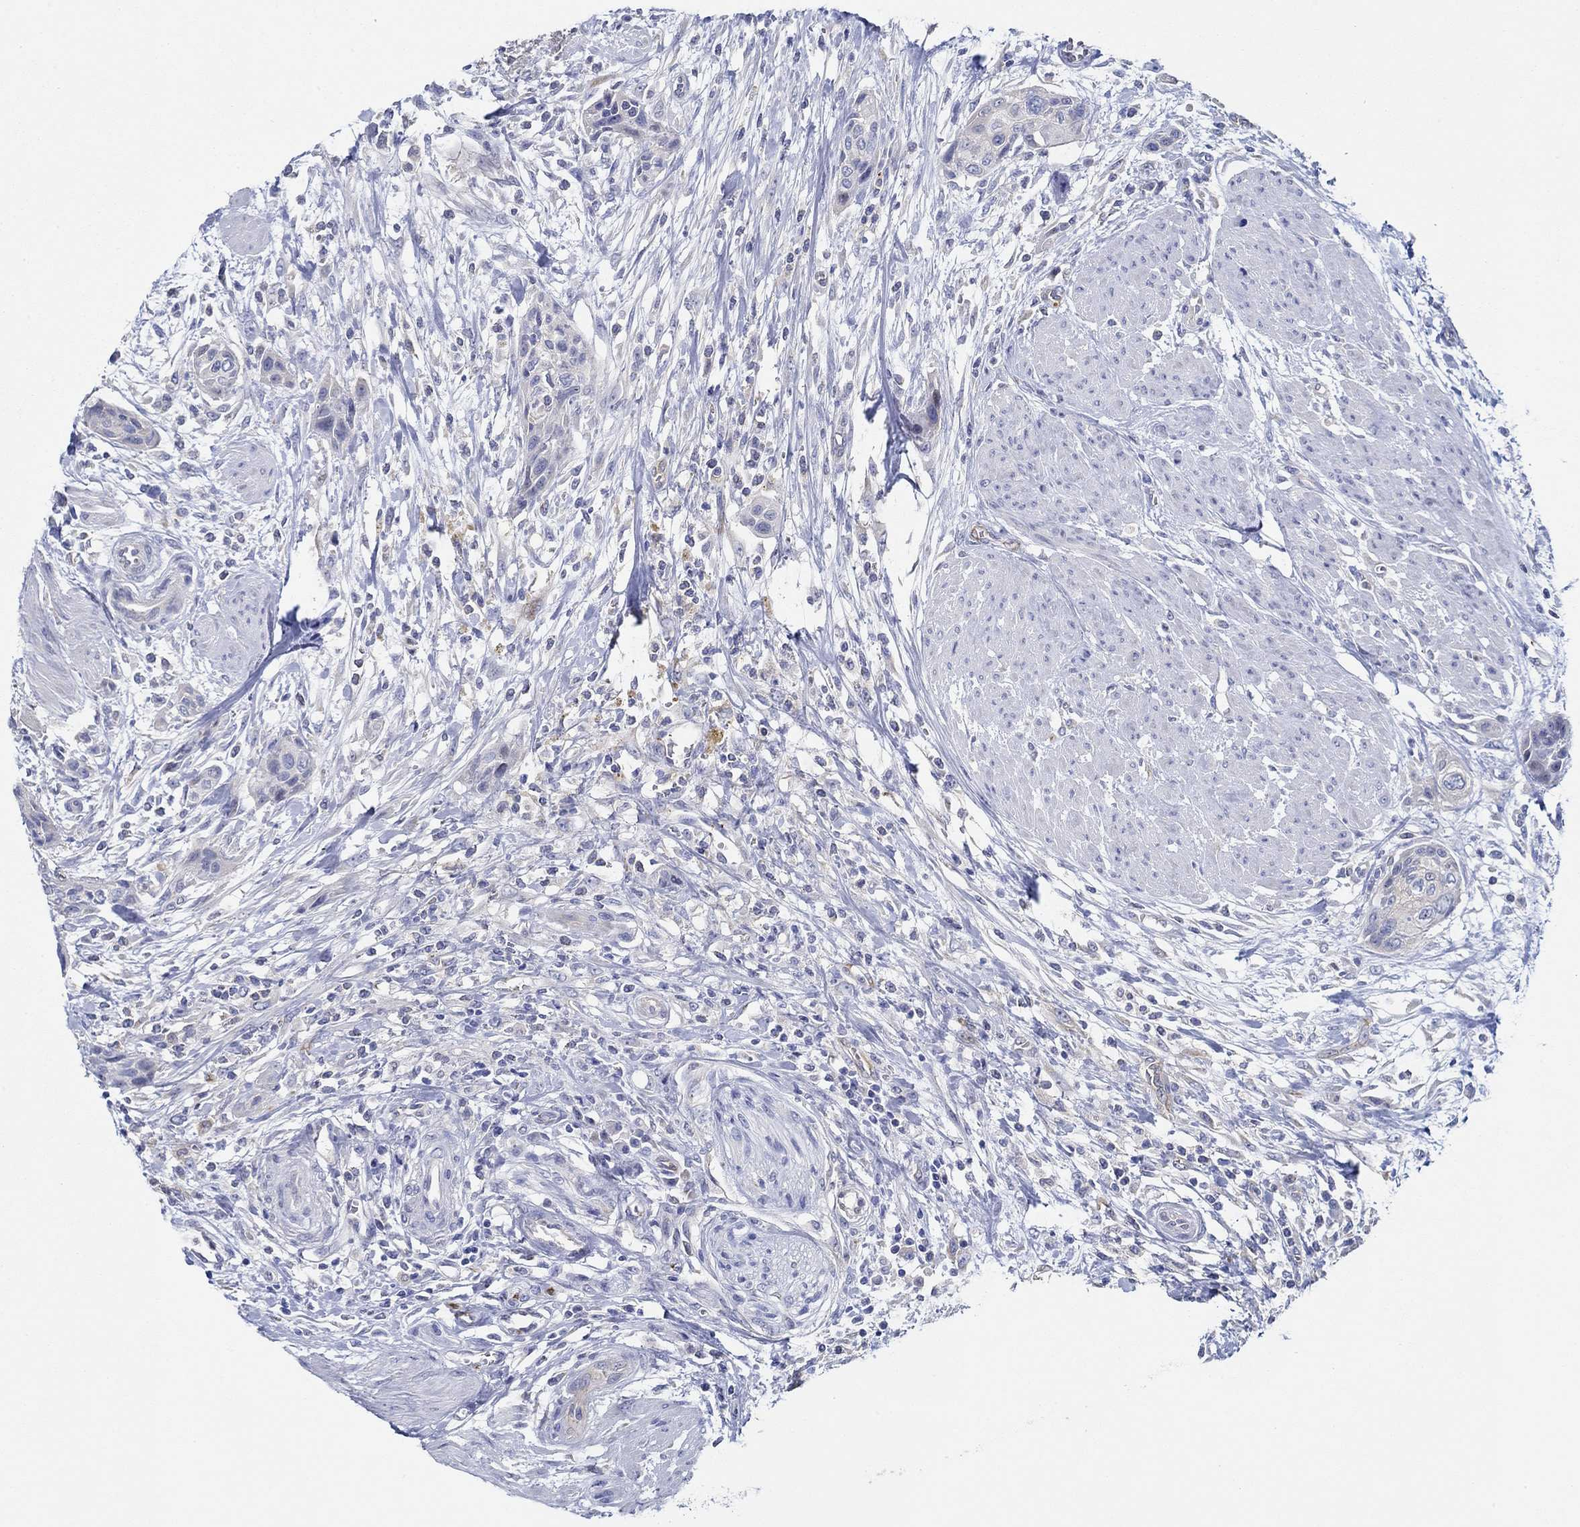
{"staining": {"intensity": "negative", "quantity": "none", "location": "none"}, "tissue": "urothelial cancer", "cell_type": "Tumor cells", "image_type": "cancer", "snomed": [{"axis": "morphology", "description": "Urothelial carcinoma, High grade"}, {"axis": "topography", "description": "Urinary bladder"}], "caption": "The histopathology image shows no significant expression in tumor cells of urothelial cancer.", "gene": "SLC27A3", "patient": {"sex": "male", "age": 35}}